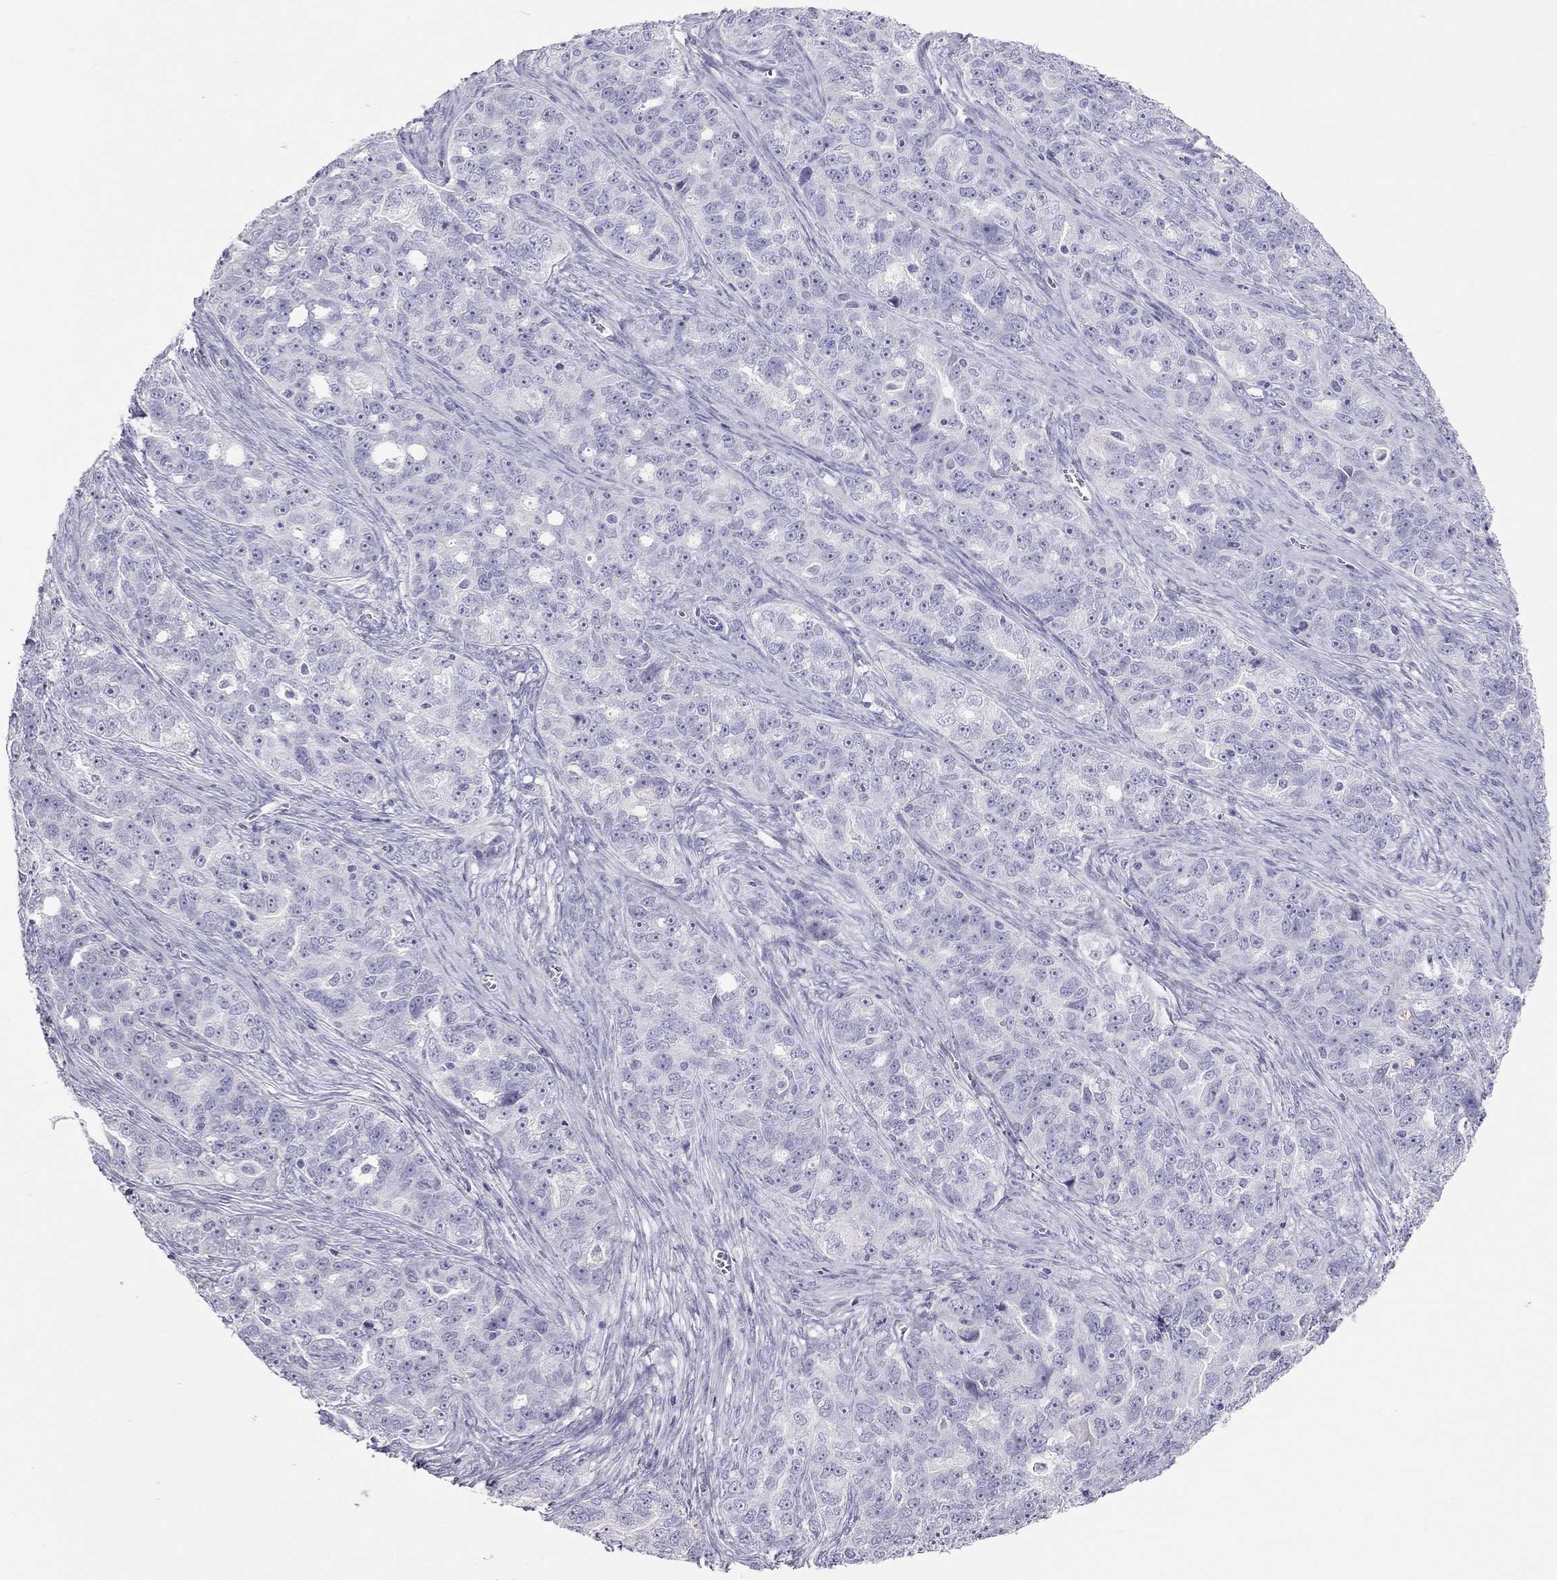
{"staining": {"intensity": "negative", "quantity": "none", "location": "none"}, "tissue": "ovarian cancer", "cell_type": "Tumor cells", "image_type": "cancer", "snomed": [{"axis": "morphology", "description": "Cystadenocarcinoma, serous, NOS"}, {"axis": "topography", "description": "Ovary"}], "caption": "Immunohistochemical staining of ovarian serous cystadenocarcinoma reveals no significant positivity in tumor cells. Brightfield microscopy of IHC stained with DAB (brown) and hematoxylin (blue), captured at high magnification.", "gene": "IL17REL", "patient": {"sex": "female", "age": 51}}